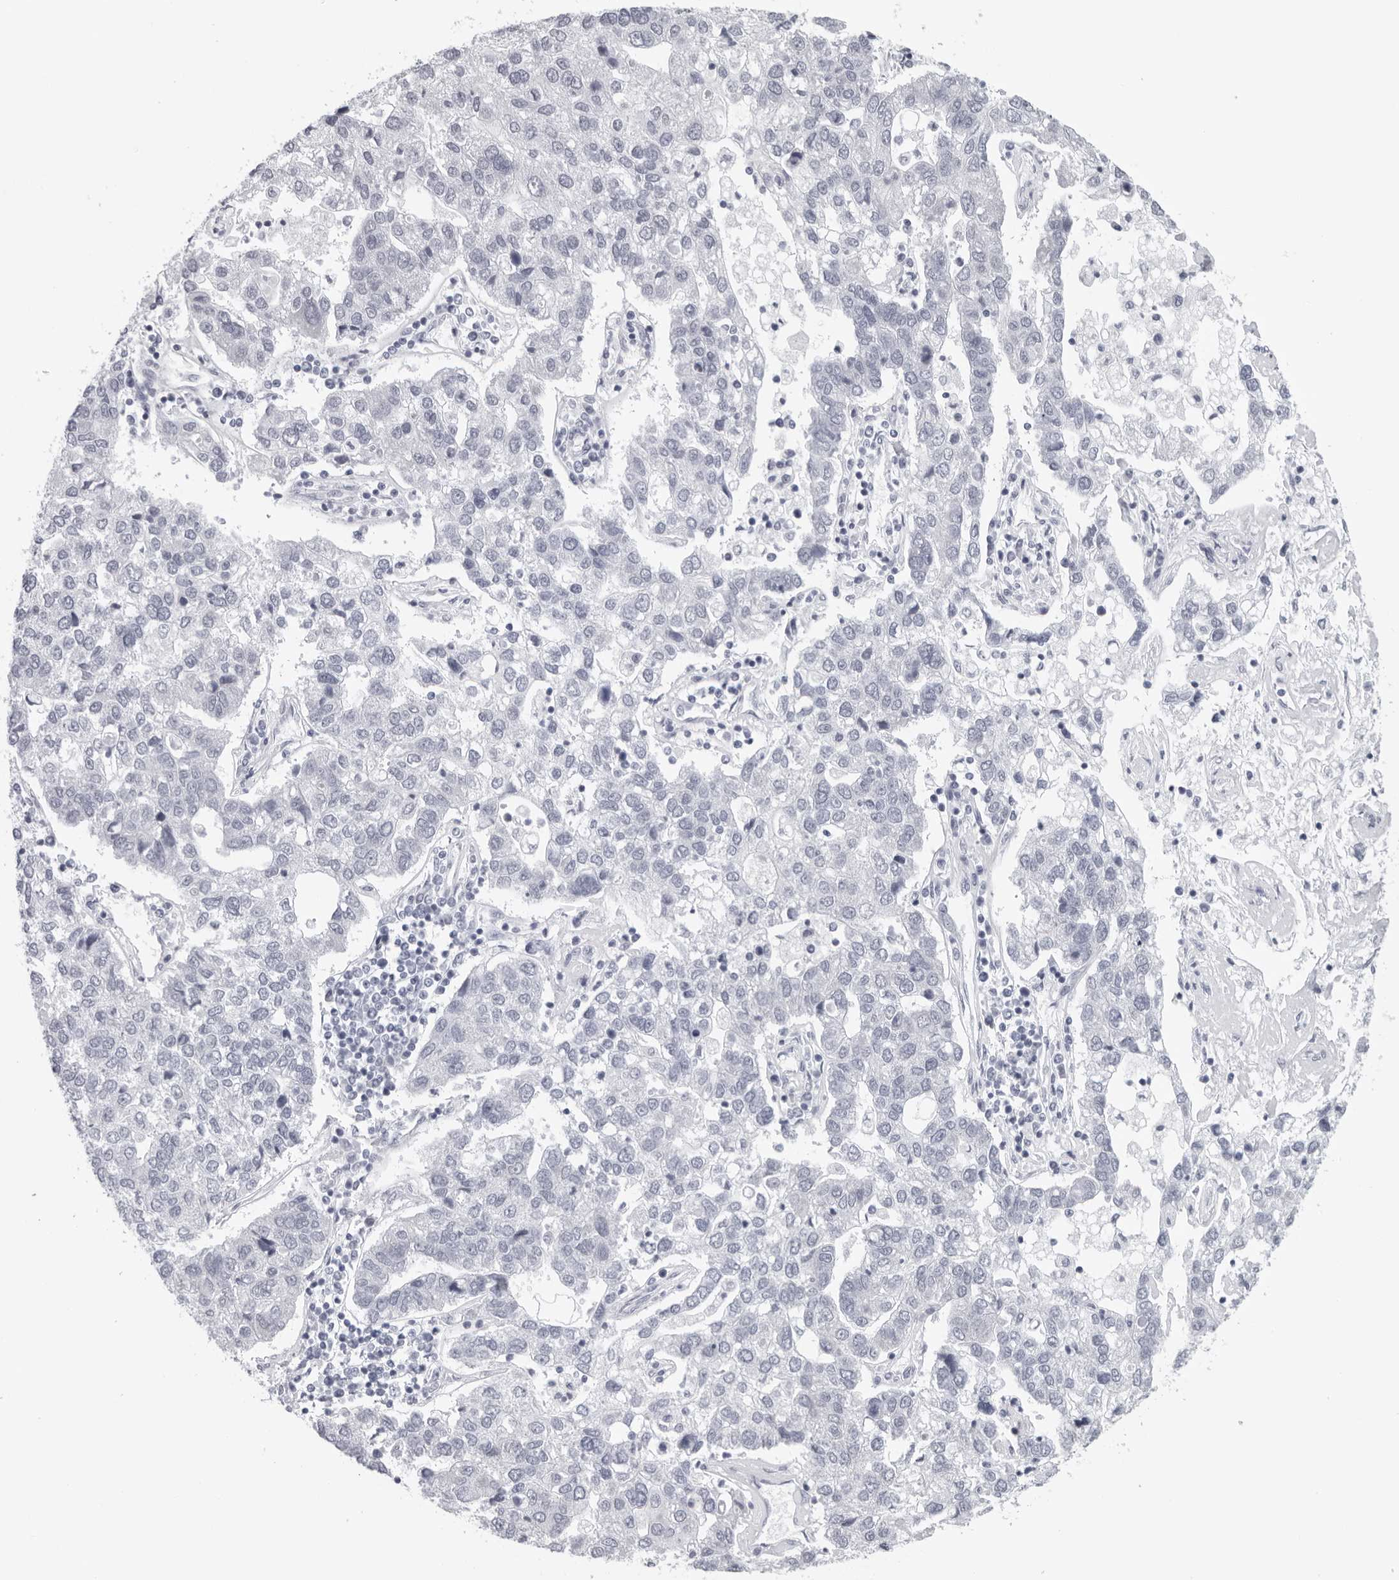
{"staining": {"intensity": "negative", "quantity": "none", "location": "none"}, "tissue": "pancreatic cancer", "cell_type": "Tumor cells", "image_type": "cancer", "snomed": [{"axis": "morphology", "description": "Adenocarcinoma, NOS"}, {"axis": "topography", "description": "Pancreas"}], "caption": "Tumor cells show no significant positivity in pancreatic adenocarcinoma. Nuclei are stained in blue.", "gene": "CPT2", "patient": {"sex": "female", "age": 61}}